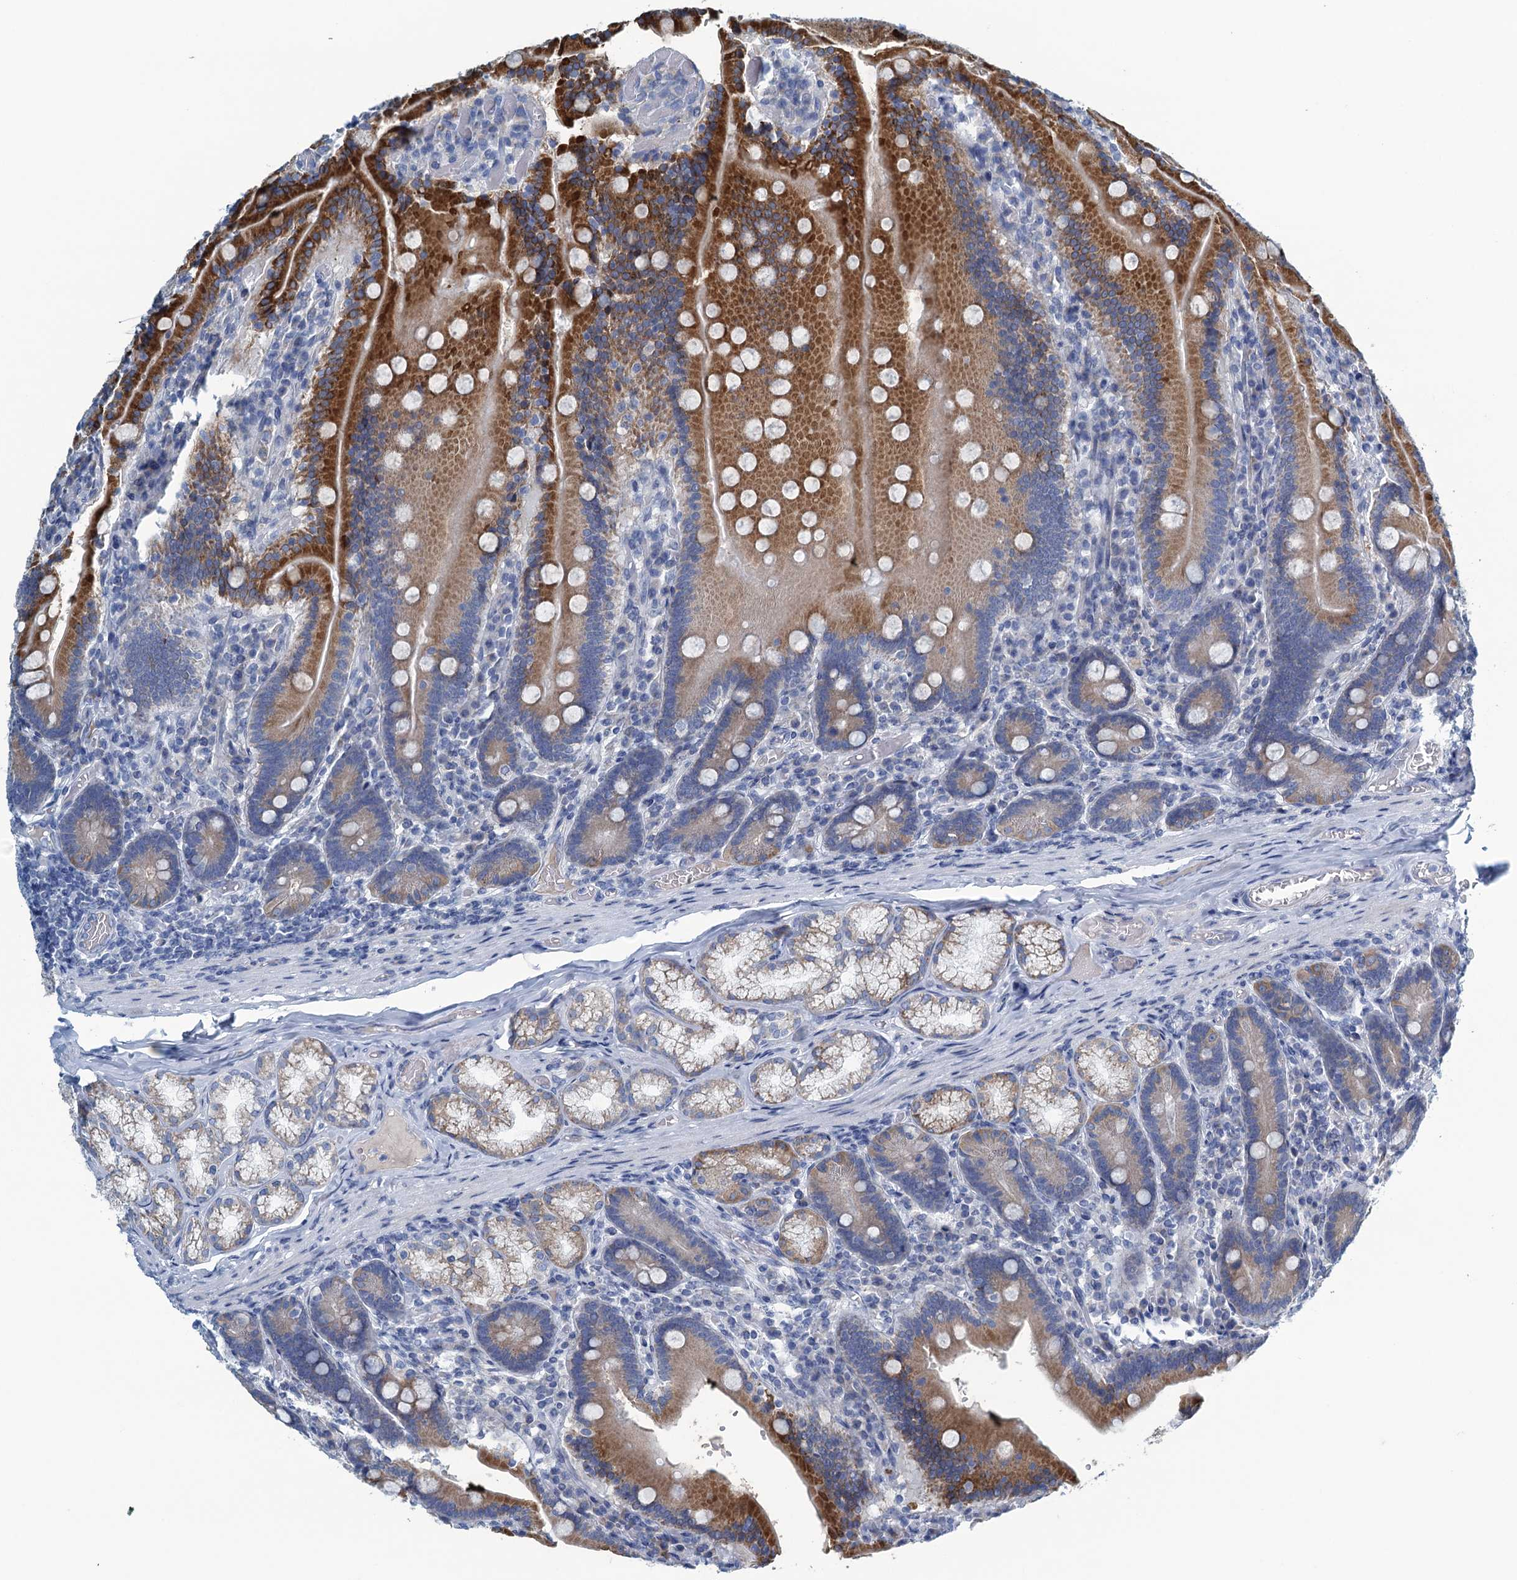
{"staining": {"intensity": "strong", "quantity": ">75%", "location": "cytoplasmic/membranous"}, "tissue": "duodenum", "cell_type": "Glandular cells", "image_type": "normal", "snomed": [{"axis": "morphology", "description": "Normal tissue, NOS"}, {"axis": "topography", "description": "Duodenum"}], "caption": "Duodenum was stained to show a protein in brown. There is high levels of strong cytoplasmic/membranous expression in approximately >75% of glandular cells. (Stains: DAB in brown, nuclei in blue, Microscopy: brightfield microscopy at high magnification).", "gene": "C10orf88", "patient": {"sex": "female", "age": 62}}